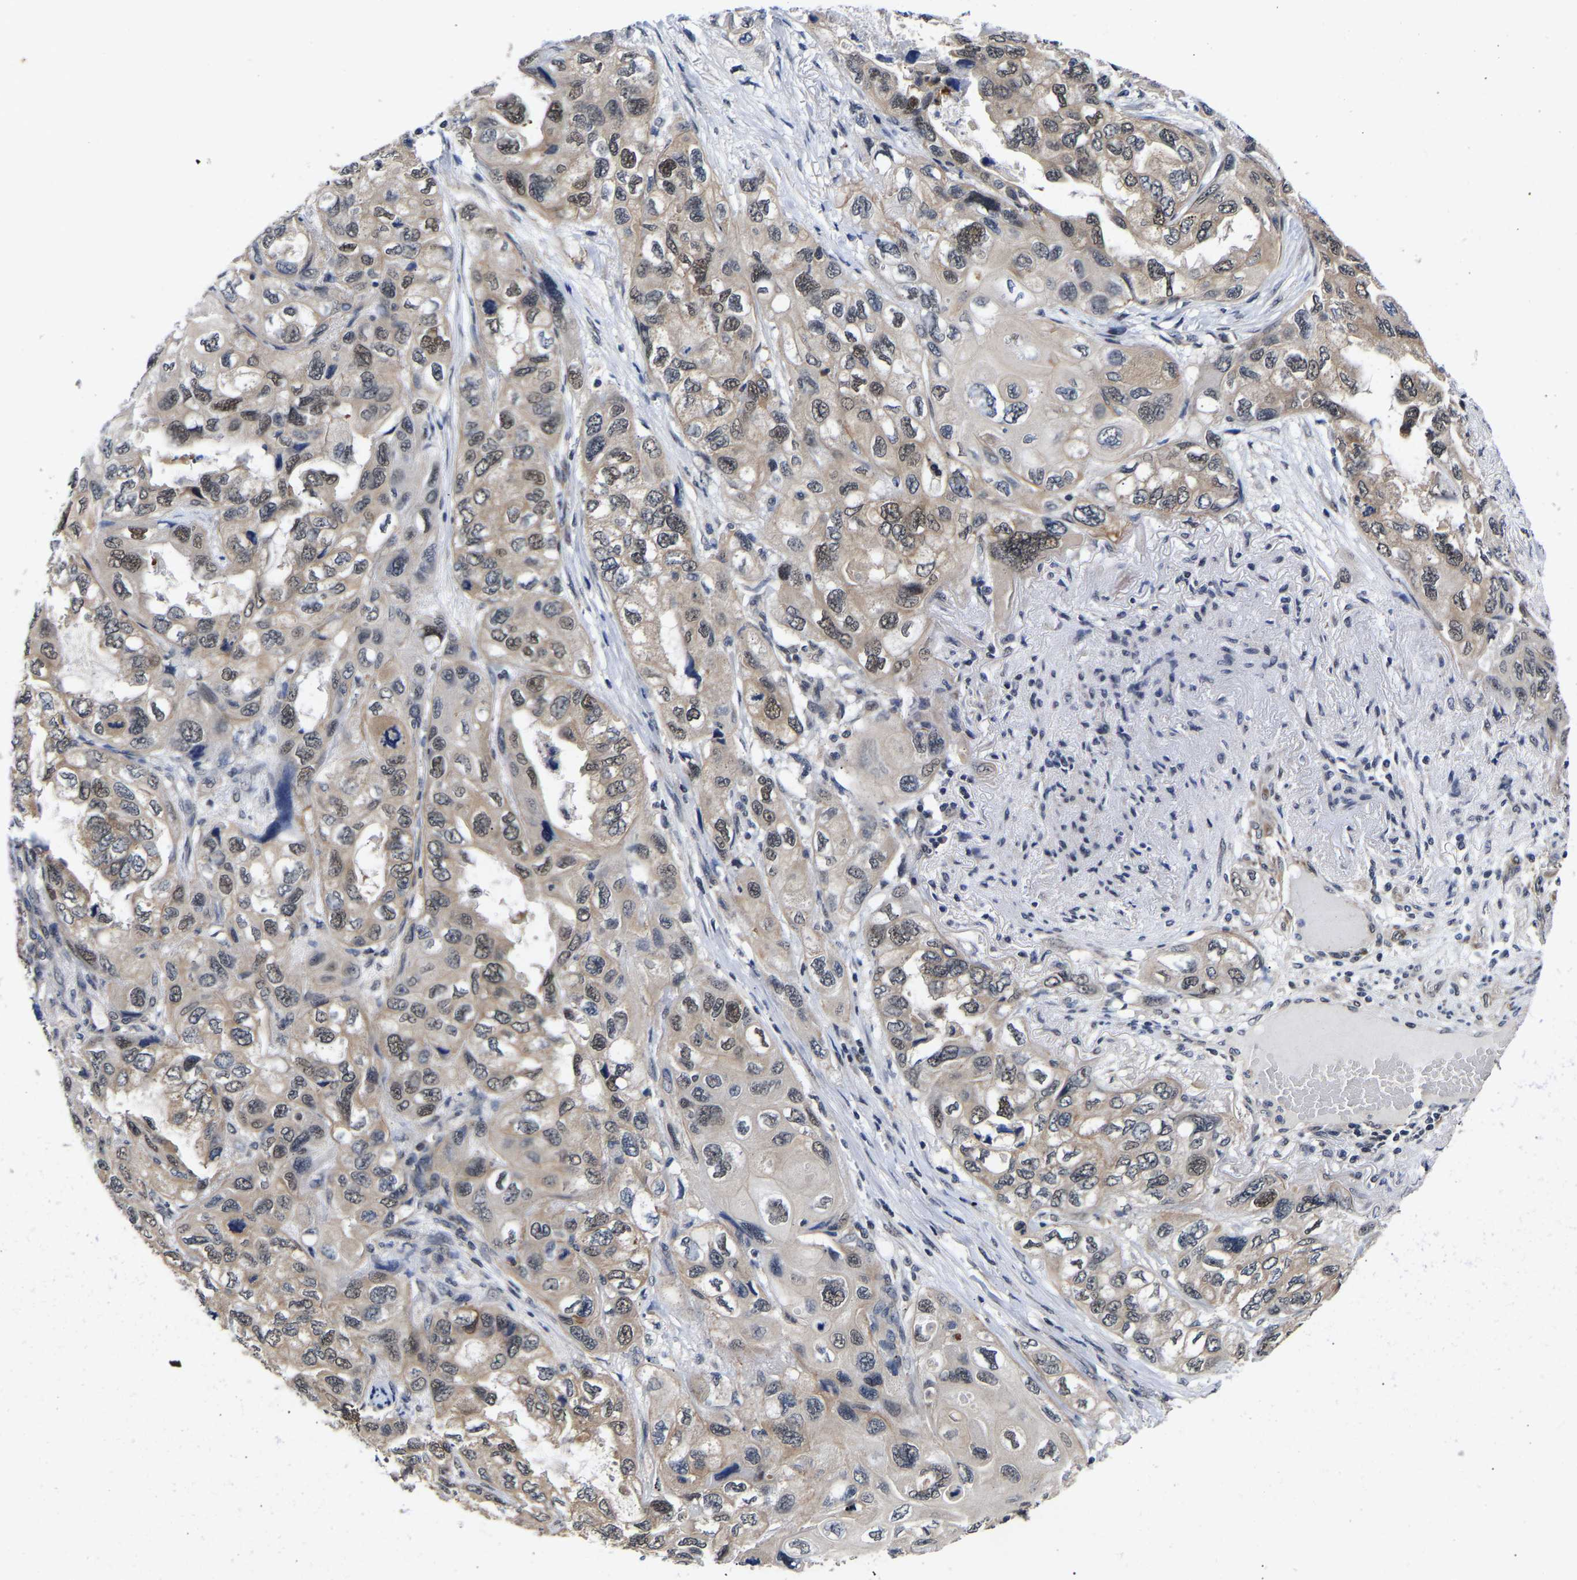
{"staining": {"intensity": "weak", "quantity": ">75%", "location": "cytoplasmic/membranous,nuclear"}, "tissue": "lung cancer", "cell_type": "Tumor cells", "image_type": "cancer", "snomed": [{"axis": "morphology", "description": "Squamous cell carcinoma, NOS"}, {"axis": "topography", "description": "Lung"}], "caption": "High-power microscopy captured an immunohistochemistry image of squamous cell carcinoma (lung), revealing weak cytoplasmic/membranous and nuclear staining in about >75% of tumor cells. The protein is shown in brown color, while the nuclei are stained blue.", "gene": "METTL16", "patient": {"sex": "female", "age": 73}}